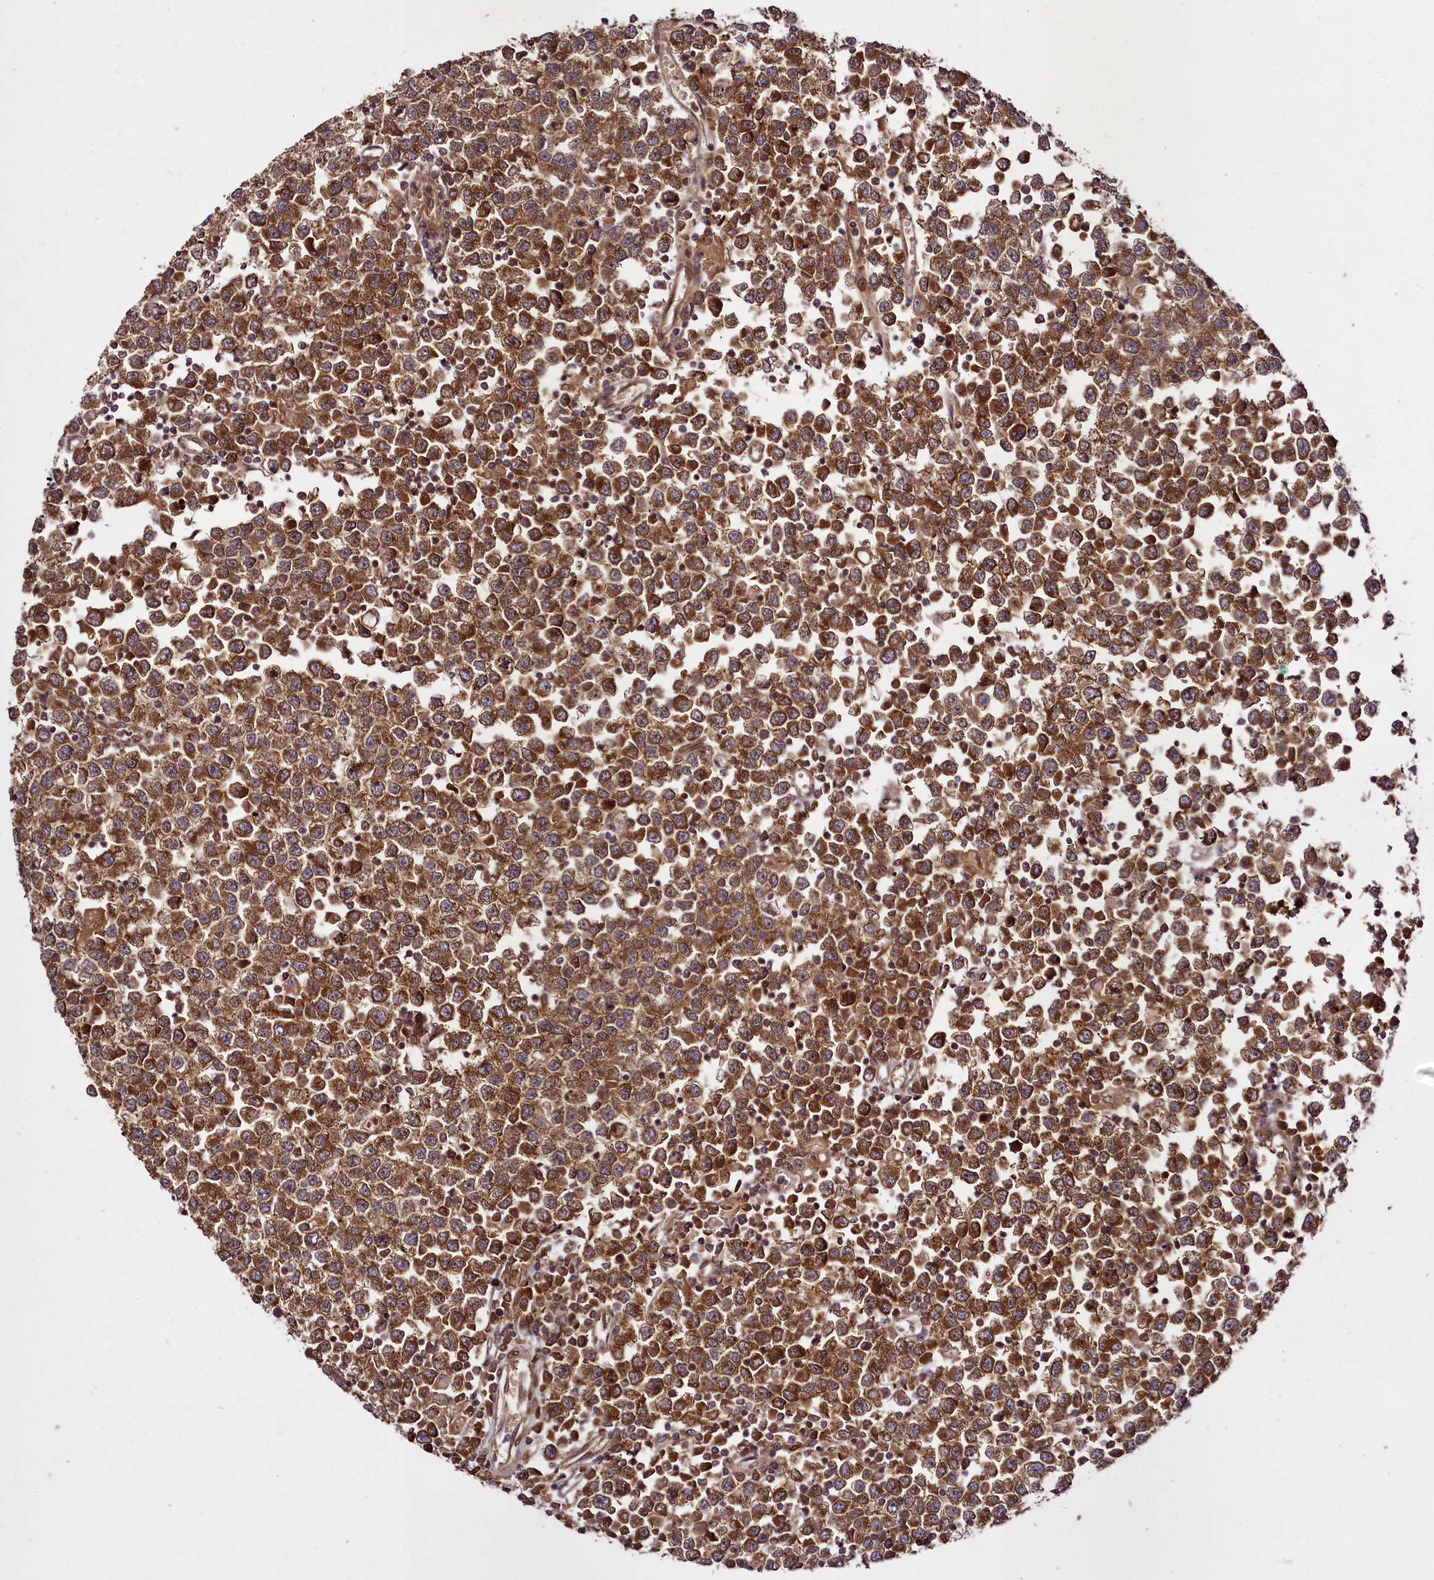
{"staining": {"intensity": "strong", "quantity": ">75%", "location": "cytoplasmic/membranous"}, "tissue": "testis cancer", "cell_type": "Tumor cells", "image_type": "cancer", "snomed": [{"axis": "morphology", "description": "Seminoma, NOS"}, {"axis": "topography", "description": "Testis"}], "caption": "Tumor cells display strong cytoplasmic/membranous expression in about >75% of cells in seminoma (testis).", "gene": "DCP1B", "patient": {"sex": "male", "age": 65}}